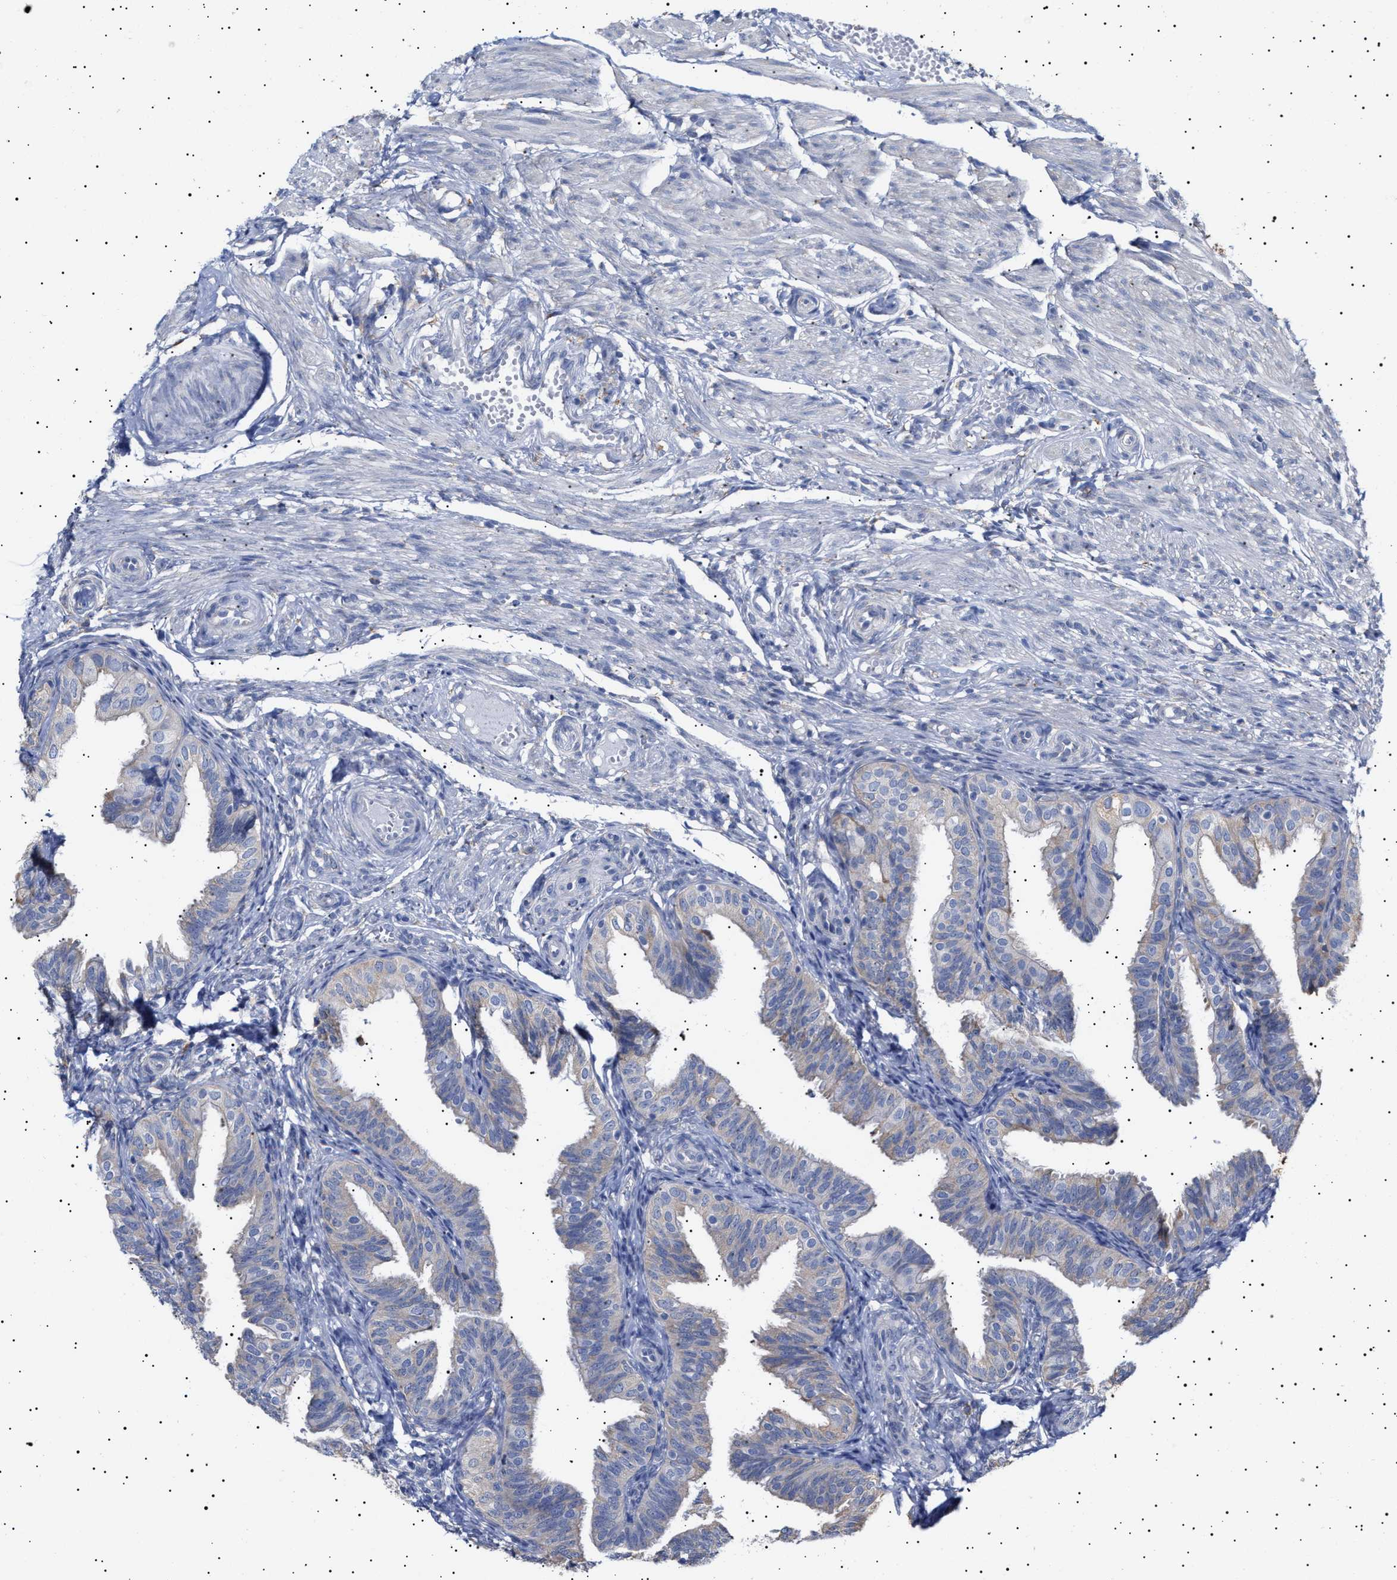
{"staining": {"intensity": "negative", "quantity": "none", "location": "none"}, "tissue": "fallopian tube", "cell_type": "Glandular cells", "image_type": "normal", "snomed": [{"axis": "morphology", "description": "Normal tissue, NOS"}, {"axis": "topography", "description": "Fallopian tube"}], "caption": "A micrograph of fallopian tube stained for a protein exhibits no brown staining in glandular cells. Brightfield microscopy of immunohistochemistry stained with DAB (3,3'-diaminobenzidine) (brown) and hematoxylin (blue), captured at high magnification.", "gene": "ERCC6L2", "patient": {"sex": "female", "age": 35}}